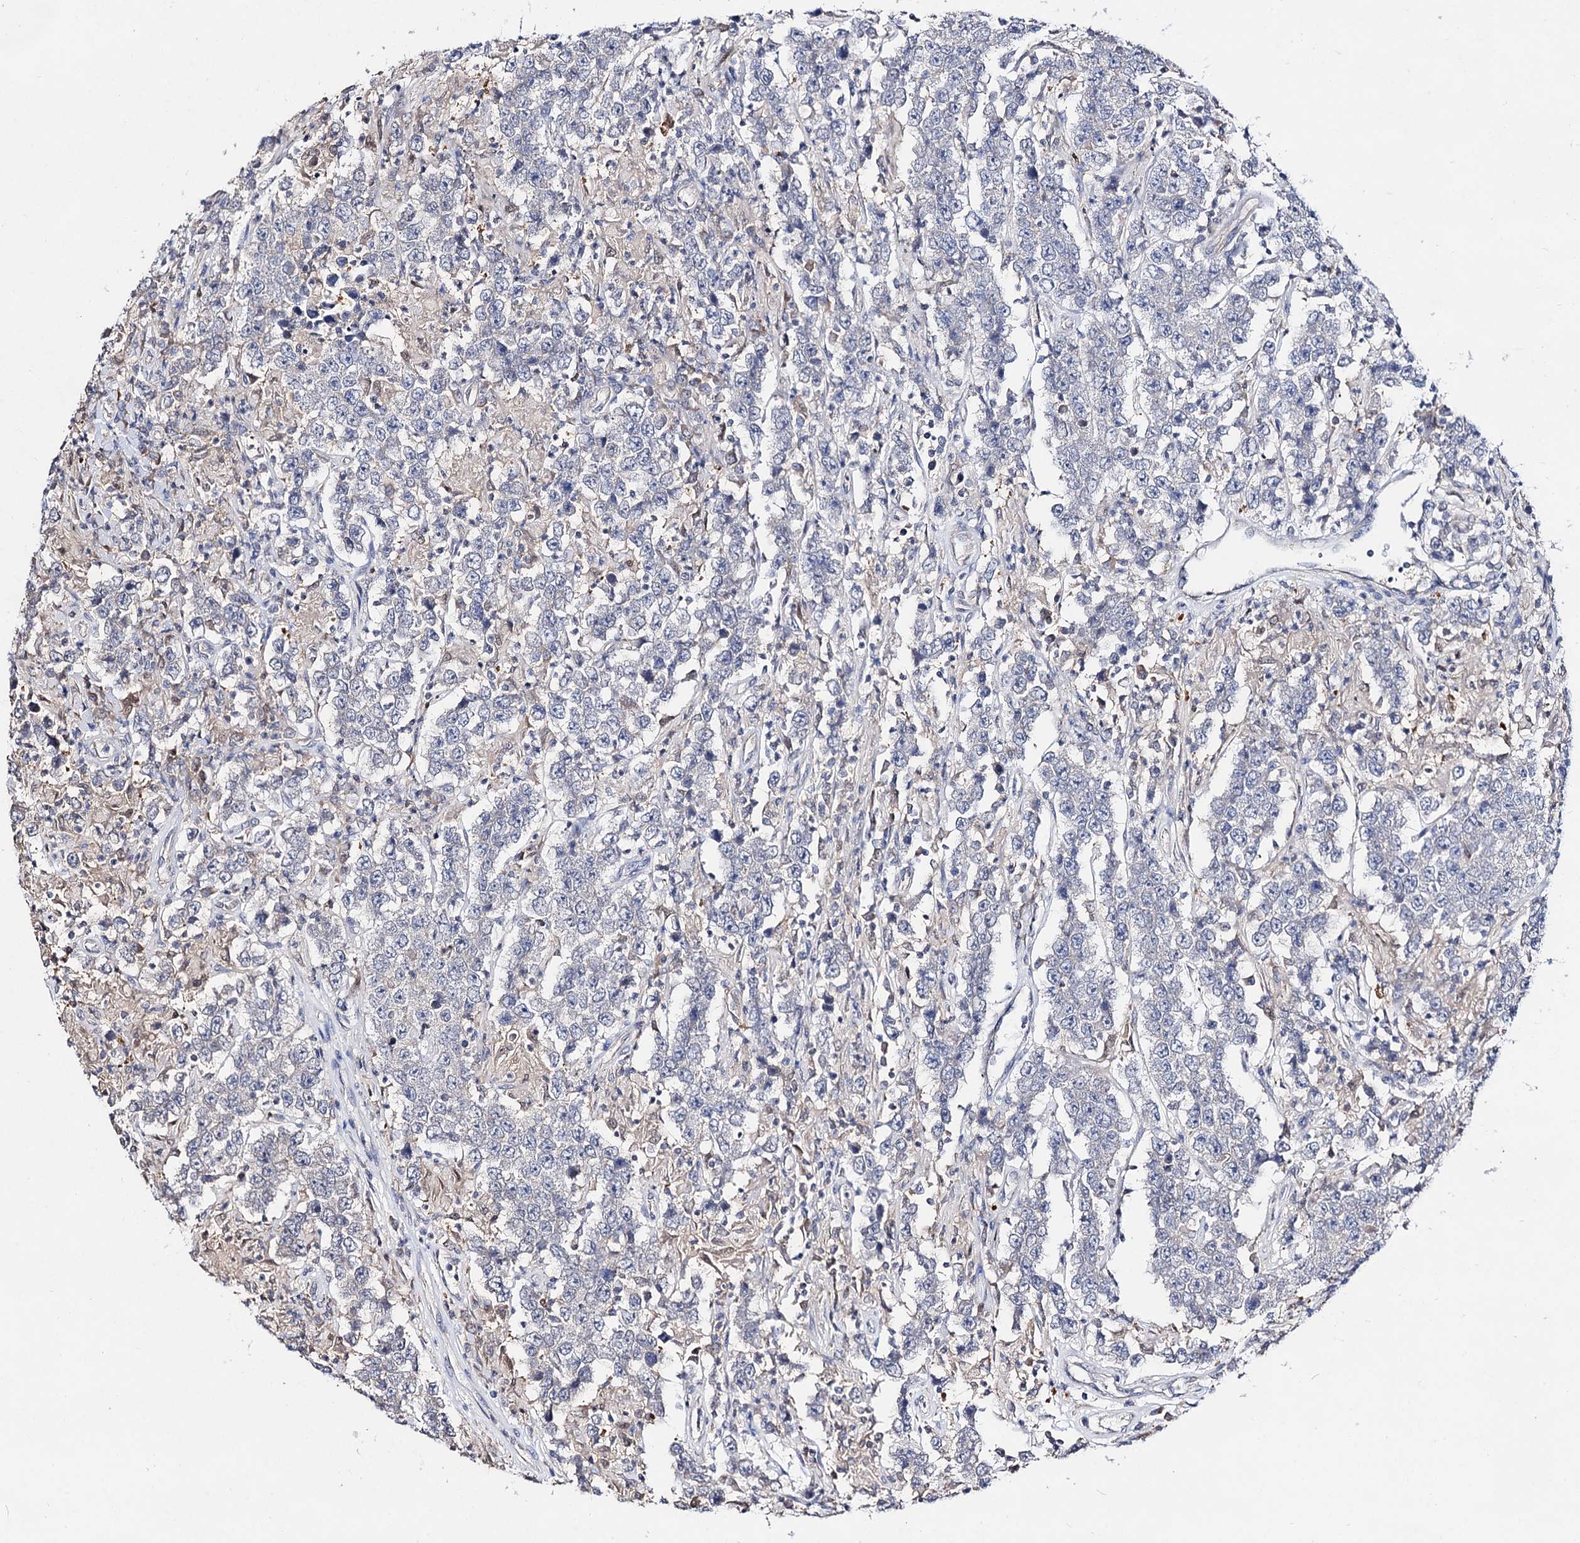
{"staining": {"intensity": "negative", "quantity": "none", "location": "none"}, "tissue": "testis cancer", "cell_type": "Tumor cells", "image_type": "cancer", "snomed": [{"axis": "morphology", "description": "Normal tissue, NOS"}, {"axis": "morphology", "description": "Urothelial carcinoma, High grade"}, {"axis": "morphology", "description": "Seminoma, NOS"}, {"axis": "morphology", "description": "Carcinoma, Embryonal, NOS"}, {"axis": "topography", "description": "Urinary bladder"}, {"axis": "topography", "description": "Testis"}], "caption": "There is no significant staining in tumor cells of testis cancer (seminoma).", "gene": "ACTR6", "patient": {"sex": "male", "age": 41}}